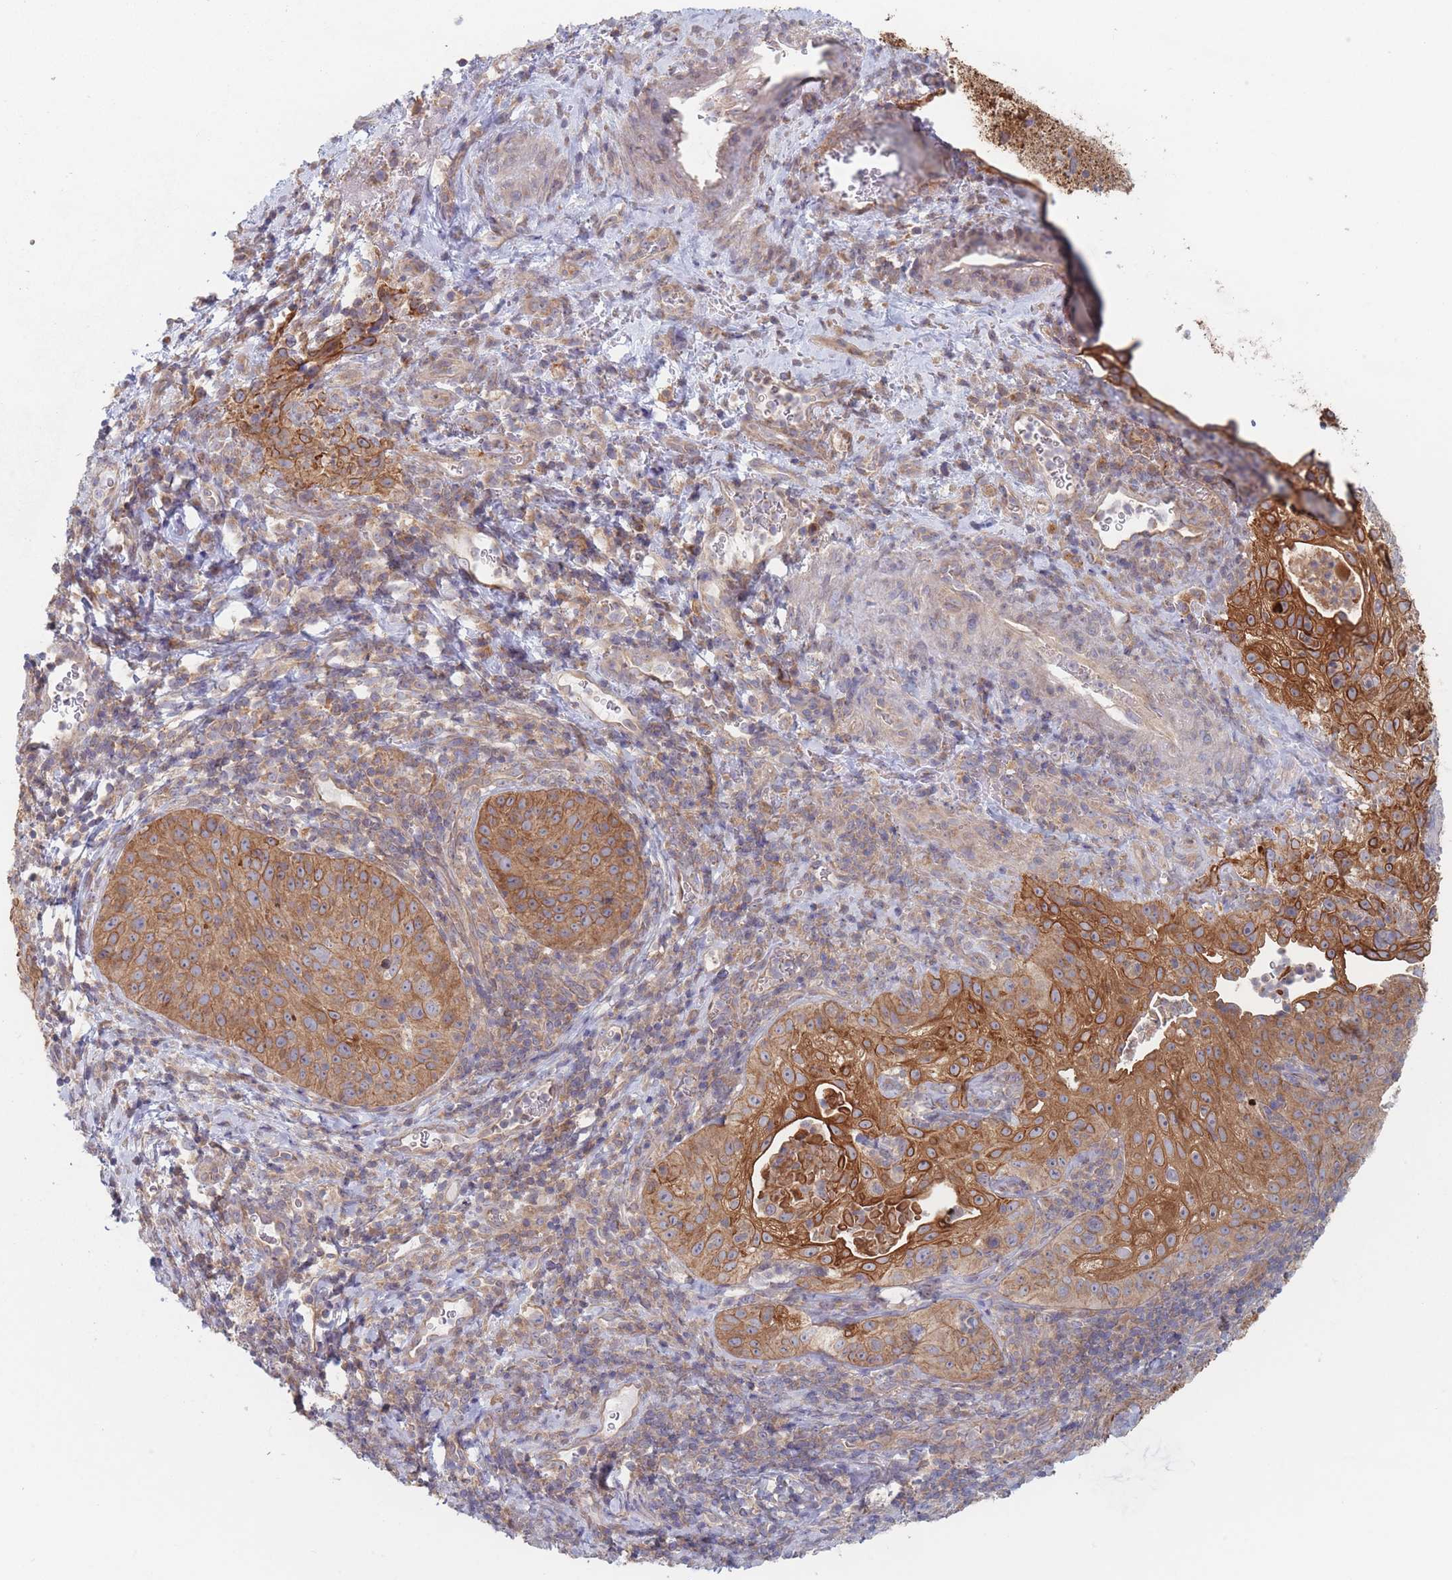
{"staining": {"intensity": "strong", "quantity": ">75%", "location": "cytoplasmic/membranous"}, "tissue": "cervical cancer", "cell_type": "Tumor cells", "image_type": "cancer", "snomed": [{"axis": "morphology", "description": "Squamous cell carcinoma, NOS"}, {"axis": "topography", "description": "Cervix"}], "caption": "IHC staining of cervical squamous cell carcinoma, which reveals high levels of strong cytoplasmic/membranous expression in approximately >75% of tumor cells indicating strong cytoplasmic/membranous protein expression. The staining was performed using DAB (3,3'-diaminobenzidine) (brown) for protein detection and nuclei were counterstained in hematoxylin (blue).", "gene": "EFCC1", "patient": {"sex": "female", "age": 52}}